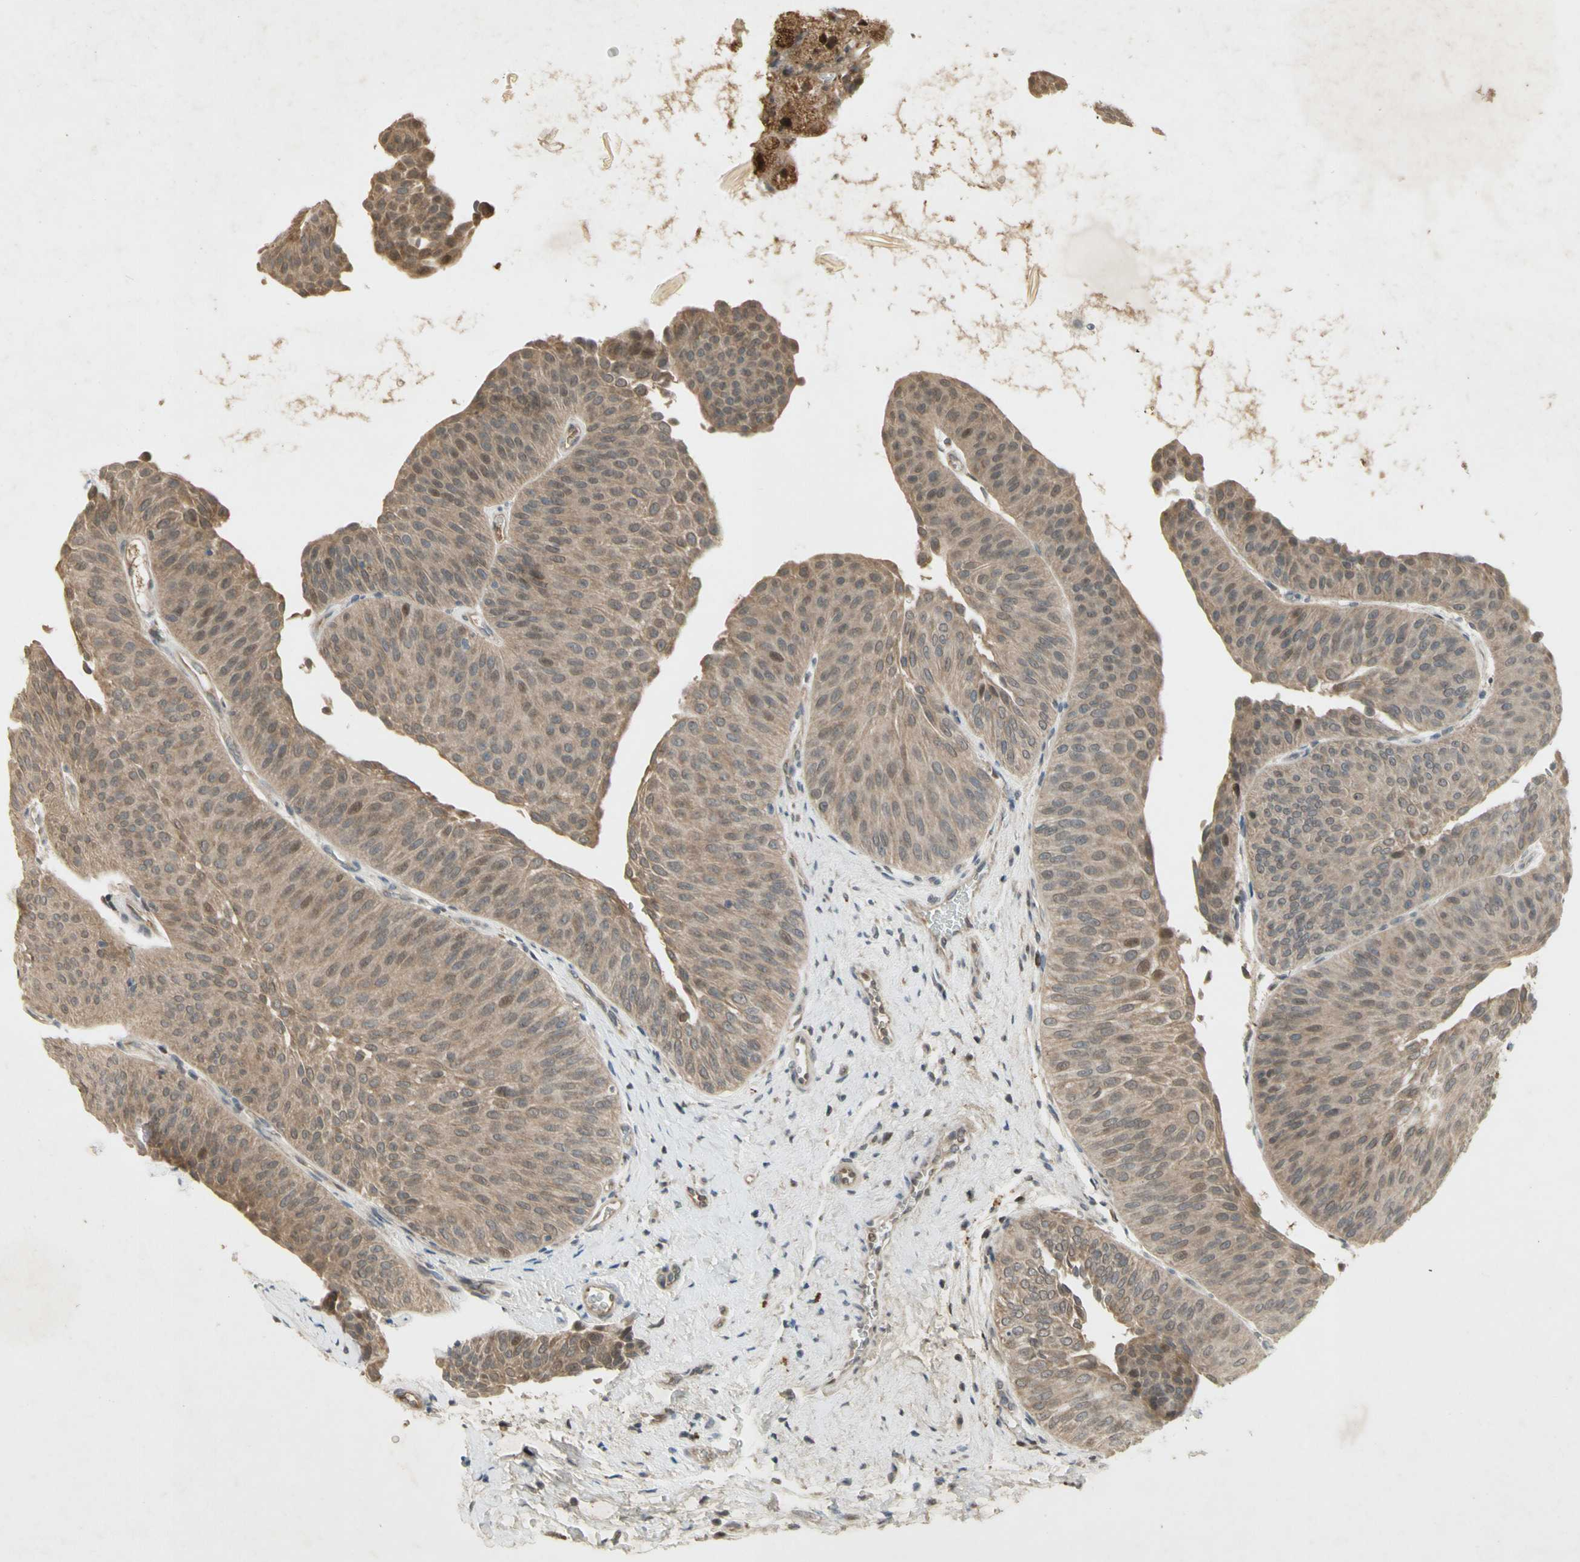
{"staining": {"intensity": "weak", "quantity": "<25%", "location": "cytoplasmic/membranous,nuclear"}, "tissue": "urothelial cancer", "cell_type": "Tumor cells", "image_type": "cancer", "snomed": [{"axis": "morphology", "description": "Urothelial carcinoma, Low grade"}, {"axis": "topography", "description": "Urinary bladder"}], "caption": "Immunohistochemistry of human low-grade urothelial carcinoma displays no expression in tumor cells.", "gene": "NRG4", "patient": {"sex": "female", "age": 60}}